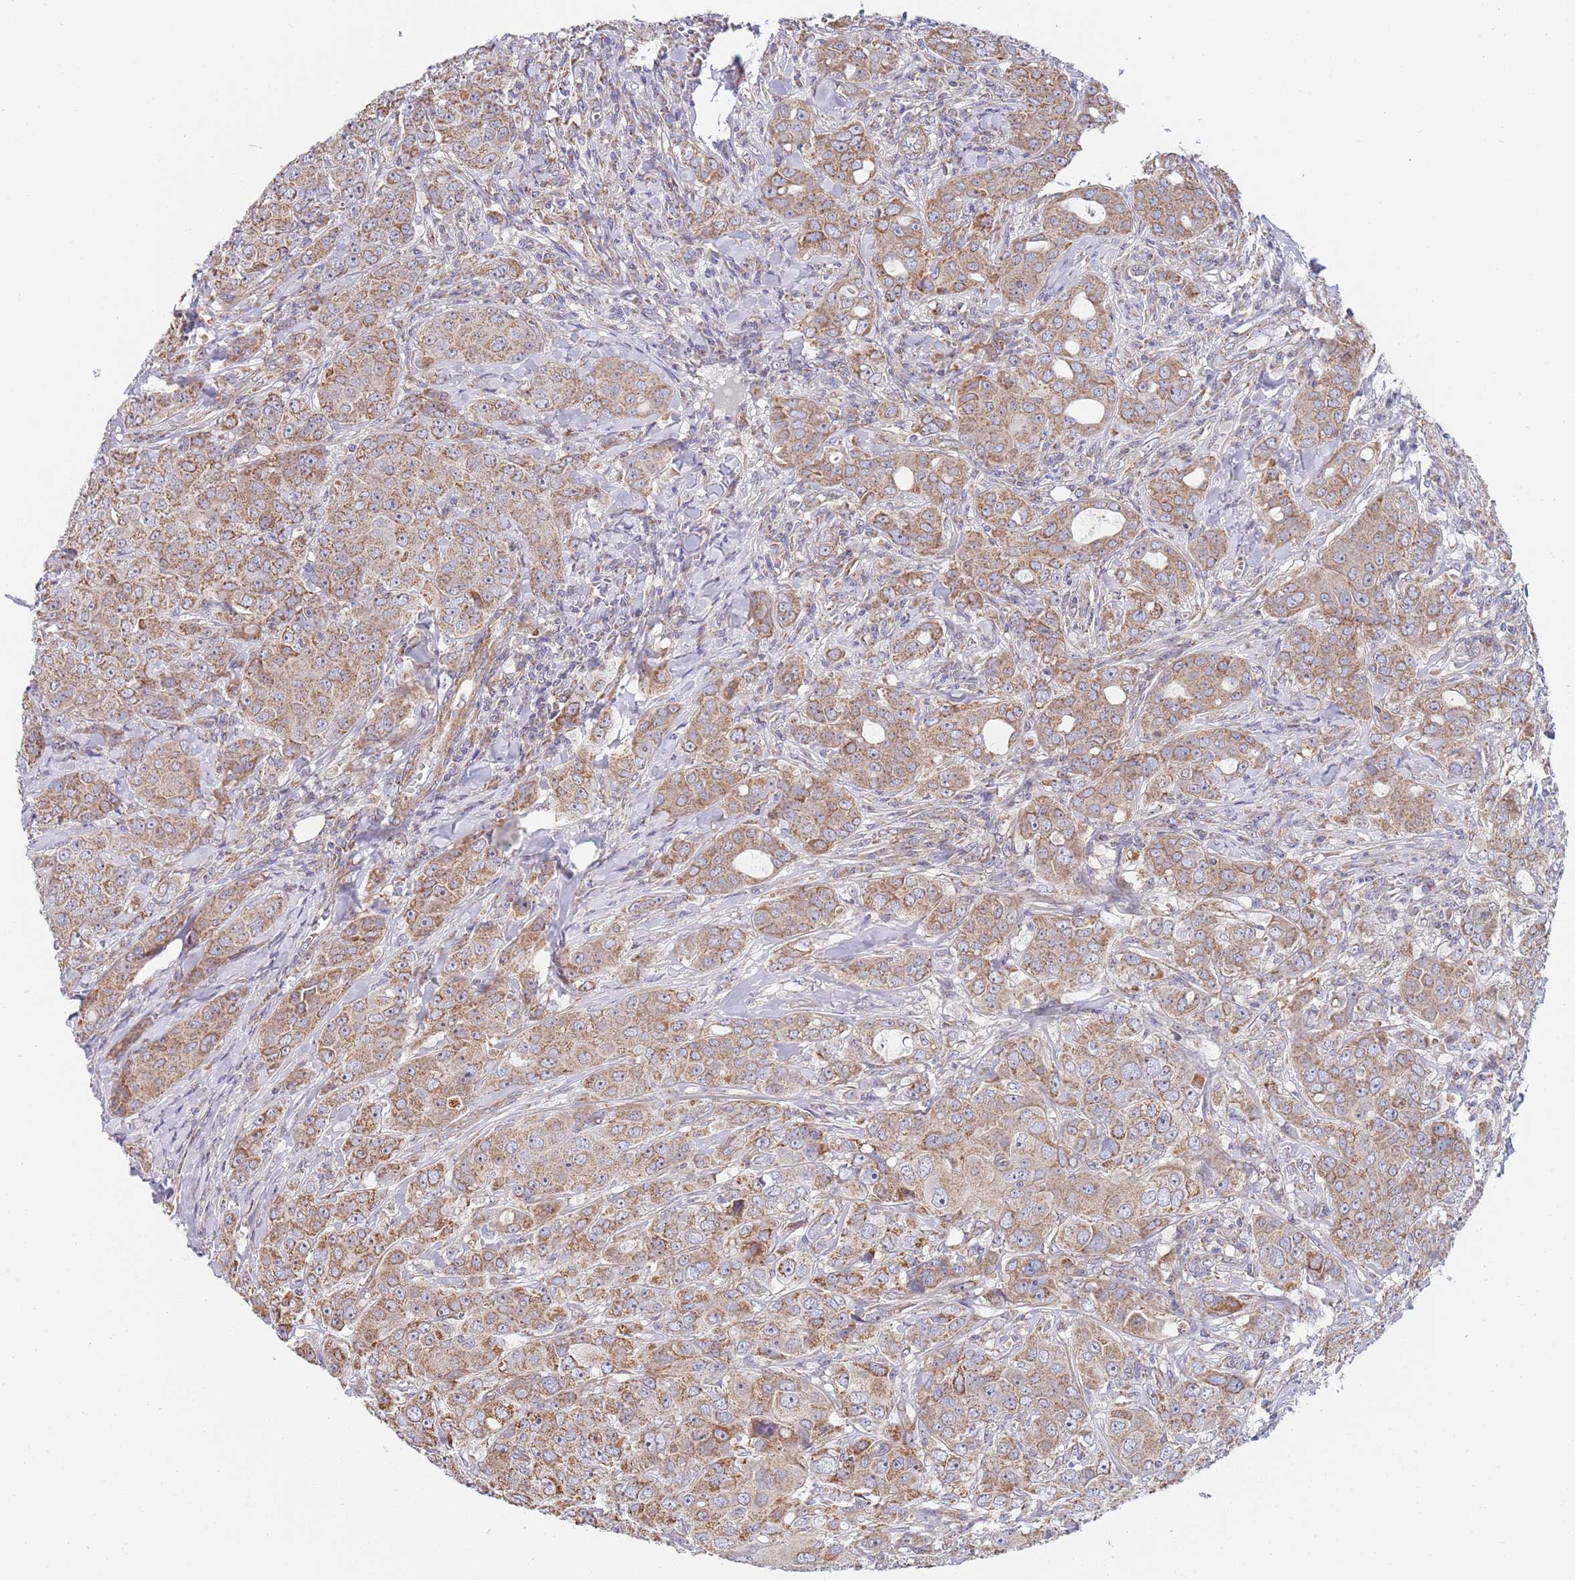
{"staining": {"intensity": "moderate", "quantity": ">75%", "location": "cytoplasmic/membranous"}, "tissue": "breast cancer", "cell_type": "Tumor cells", "image_type": "cancer", "snomed": [{"axis": "morphology", "description": "Duct carcinoma"}, {"axis": "topography", "description": "Breast"}], "caption": "Immunohistochemical staining of breast cancer (intraductal carcinoma) exhibits medium levels of moderate cytoplasmic/membranous protein expression in approximately >75% of tumor cells.", "gene": "PWWP3A", "patient": {"sex": "female", "age": 43}}